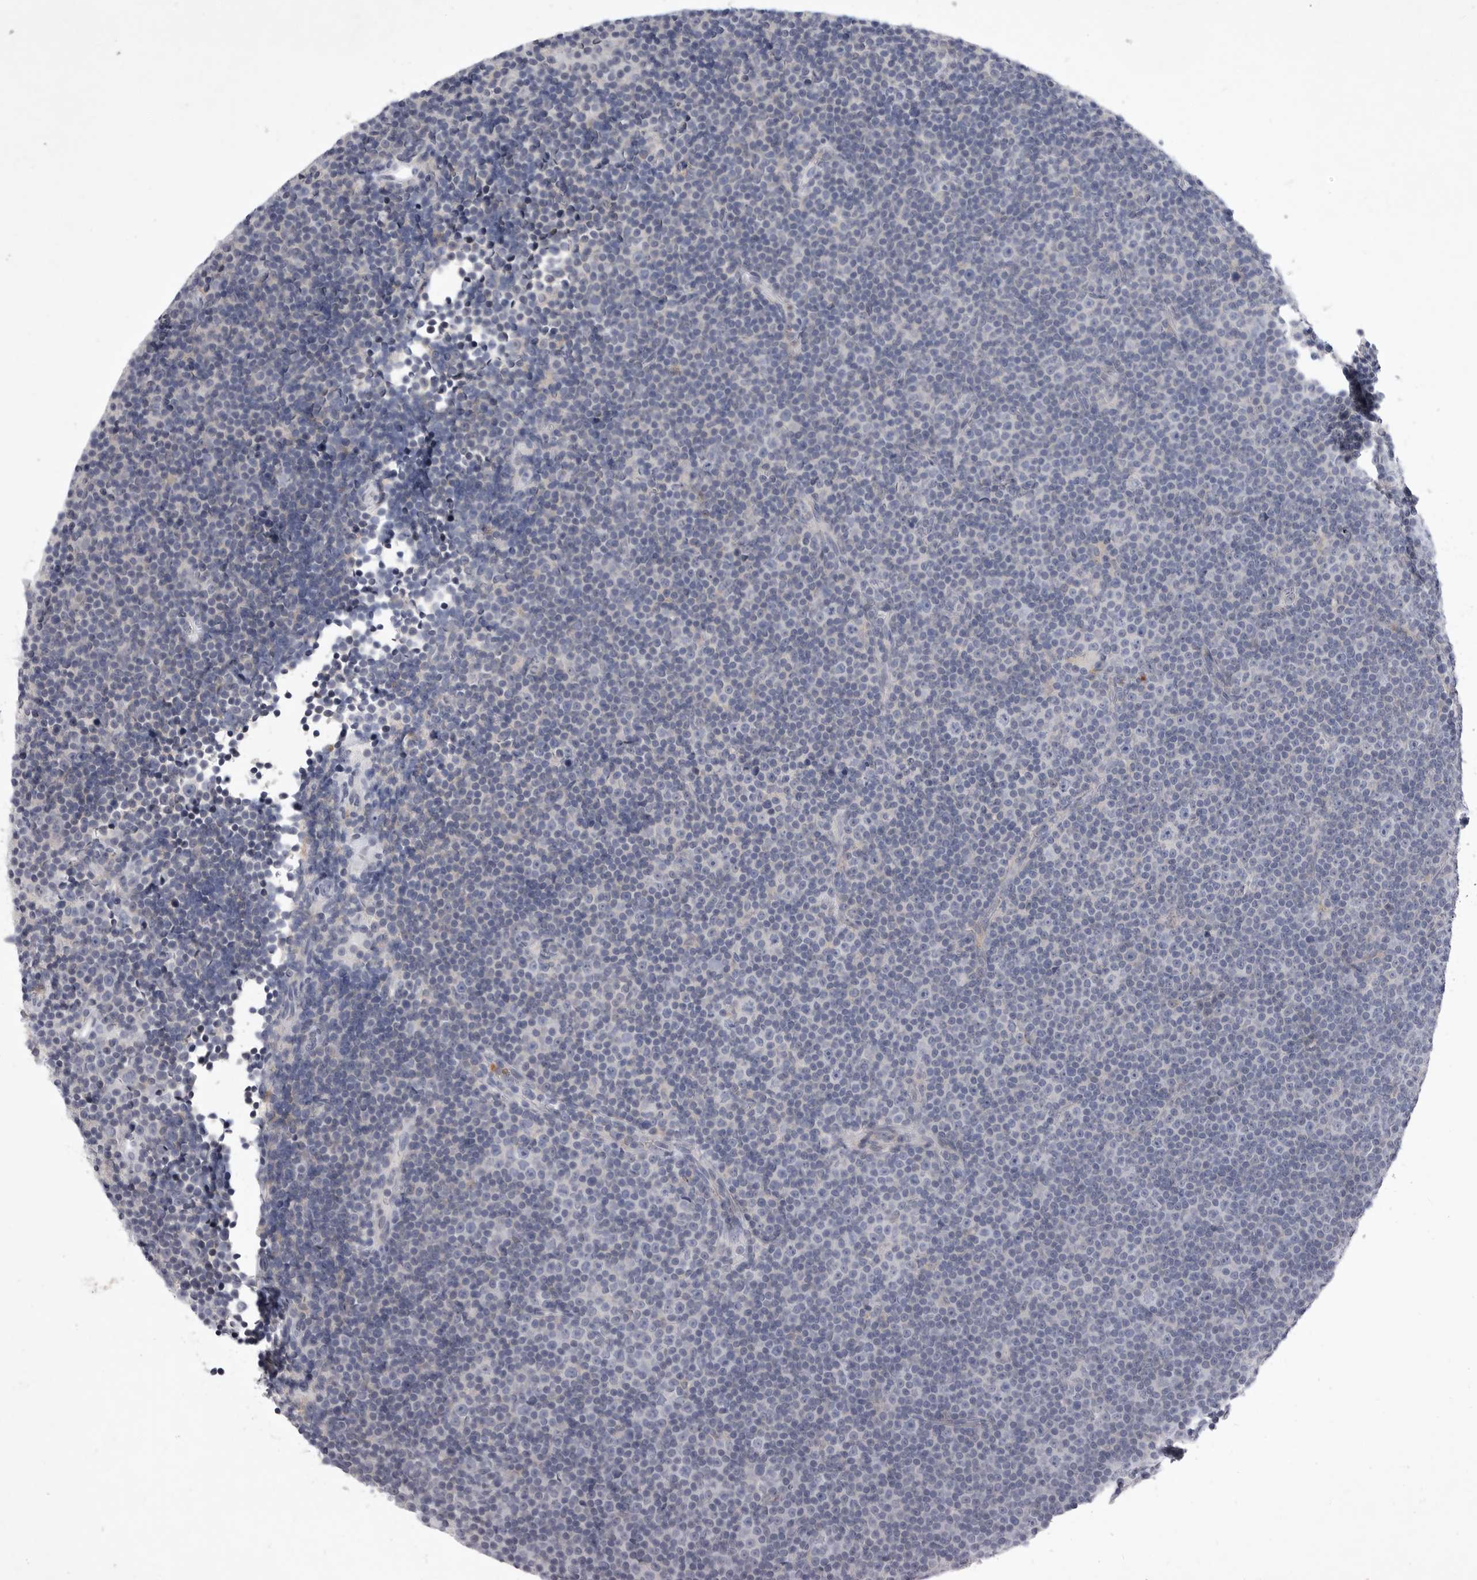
{"staining": {"intensity": "negative", "quantity": "none", "location": "none"}, "tissue": "lymphoma", "cell_type": "Tumor cells", "image_type": "cancer", "snomed": [{"axis": "morphology", "description": "Malignant lymphoma, non-Hodgkin's type, Low grade"}, {"axis": "topography", "description": "Lymph node"}], "caption": "Immunohistochemical staining of malignant lymphoma, non-Hodgkin's type (low-grade) demonstrates no significant staining in tumor cells. (Stains: DAB (3,3'-diaminobenzidine) immunohistochemistry (IHC) with hematoxylin counter stain, Microscopy: brightfield microscopy at high magnification).", "gene": "SIGLEC10", "patient": {"sex": "female", "age": 67}}